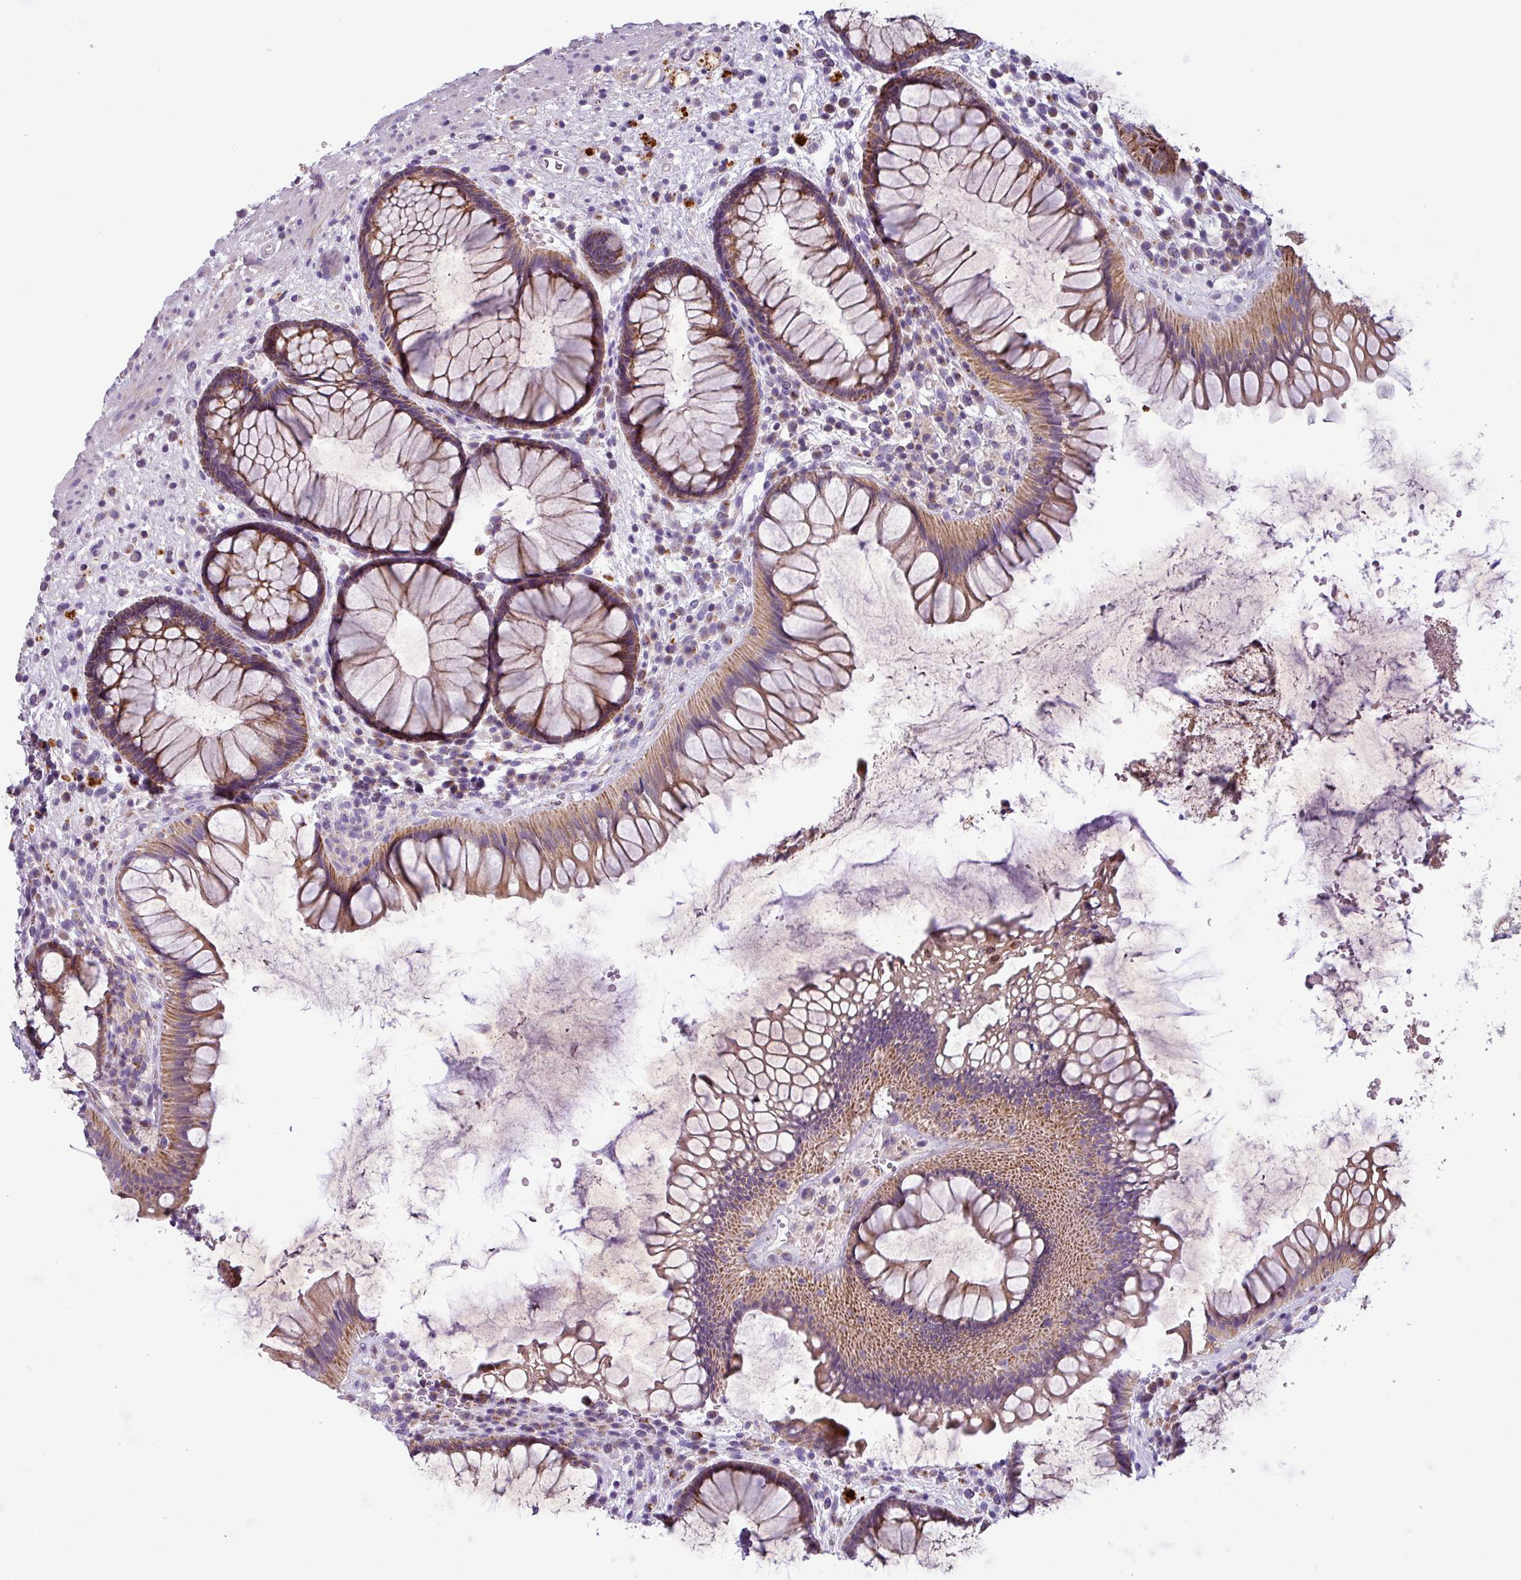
{"staining": {"intensity": "moderate", "quantity": ">75%", "location": "cytoplasmic/membranous"}, "tissue": "rectum", "cell_type": "Glandular cells", "image_type": "normal", "snomed": [{"axis": "morphology", "description": "Normal tissue, NOS"}, {"axis": "topography", "description": "Rectum"}], "caption": "Benign rectum displays moderate cytoplasmic/membranous staining in about >75% of glandular cells.", "gene": "PNMA6A", "patient": {"sex": "male", "age": 51}}